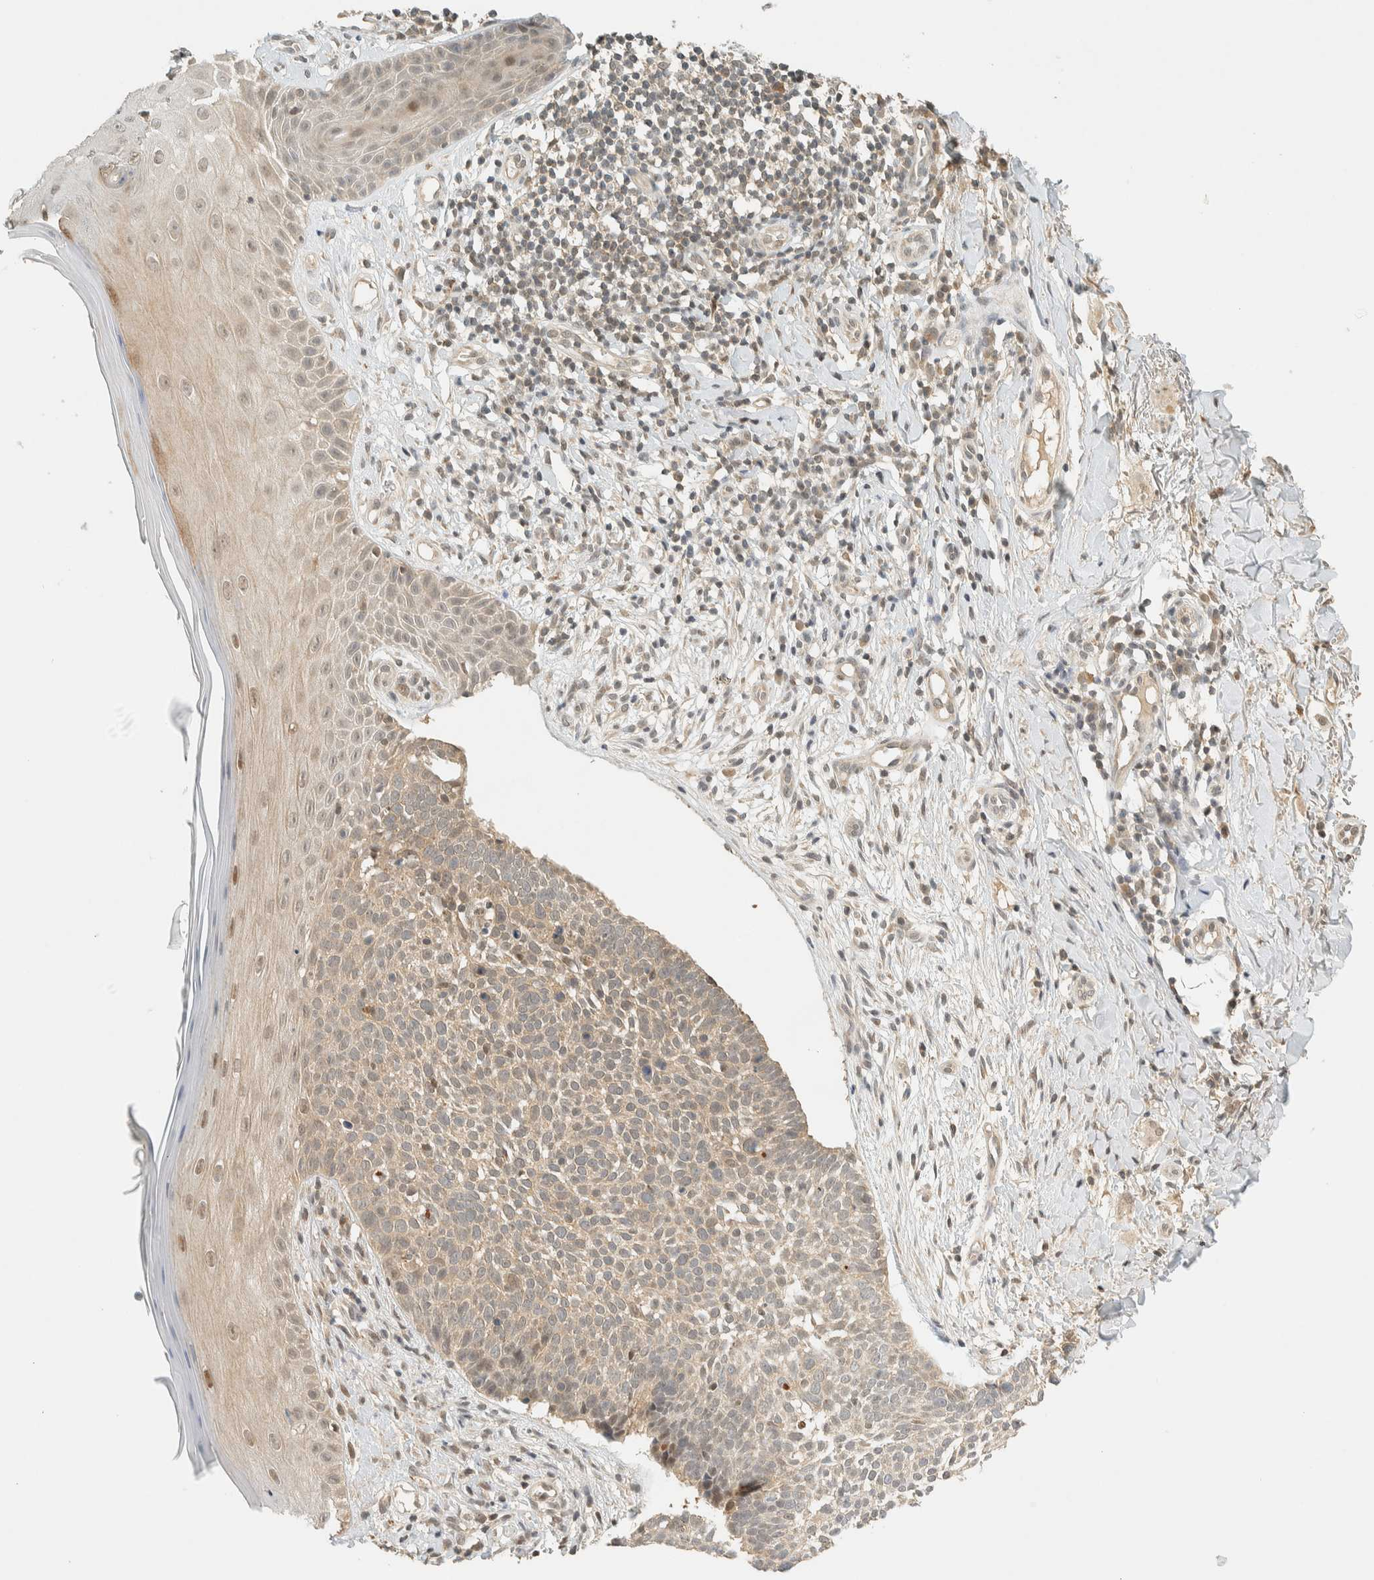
{"staining": {"intensity": "weak", "quantity": ">75%", "location": "cytoplasmic/membranous"}, "tissue": "skin cancer", "cell_type": "Tumor cells", "image_type": "cancer", "snomed": [{"axis": "morphology", "description": "Normal tissue, NOS"}, {"axis": "morphology", "description": "Basal cell carcinoma"}, {"axis": "topography", "description": "Skin"}], "caption": "Immunohistochemical staining of skin cancer (basal cell carcinoma) demonstrates low levels of weak cytoplasmic/membranous protein expression in about >75% of tumor cells.", "gene": "KIFAP3", "patient": {"sex": "male", "age": 67}}